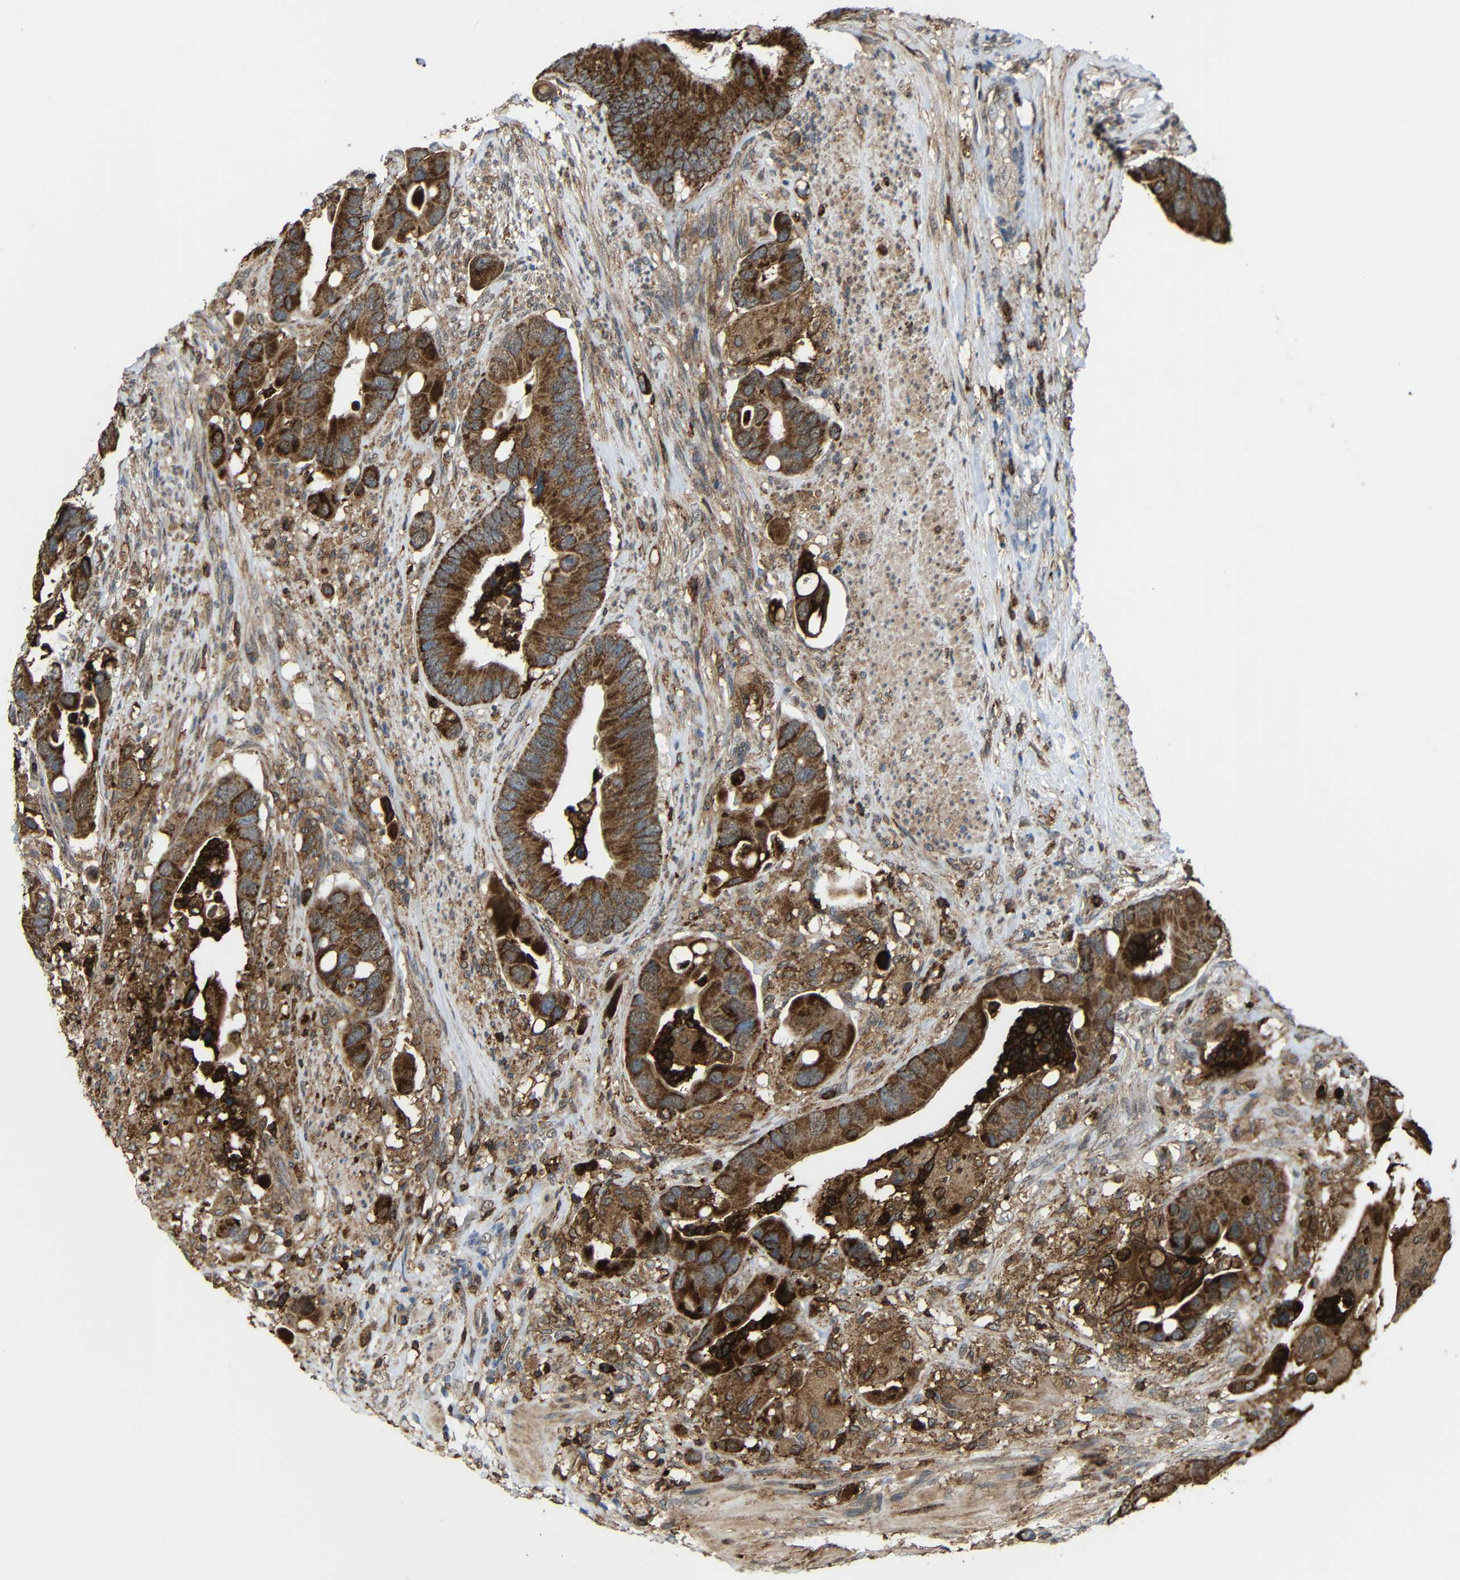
{"staining": {"intensity": "moderate", "quantity": ">75%", "location": "cytoplasmic/membranous"}, "tissue": "colorectal cancer", "cell_type": "Tumor cells", "image_type": "cancer", "snomed": [{"axis": "morphology", "description": "Adenocarcinoma, NOS"}, {"axis": "topography", "description": "Rectum"}], "caption": "Immunohistochemistry (IHC) histopathology image of neoplastic tissue: human colorectal cancer stained using immunohistochemistry (IHC) exhibits medium levels of moderate protein expression localized specifically in the cytoplasmic/membranous of tumor cells, appearing as a cytoplasmic/membranous brown color.", "gene": "C1GALT1", "patient": {"sex": "female", "age": 57}}